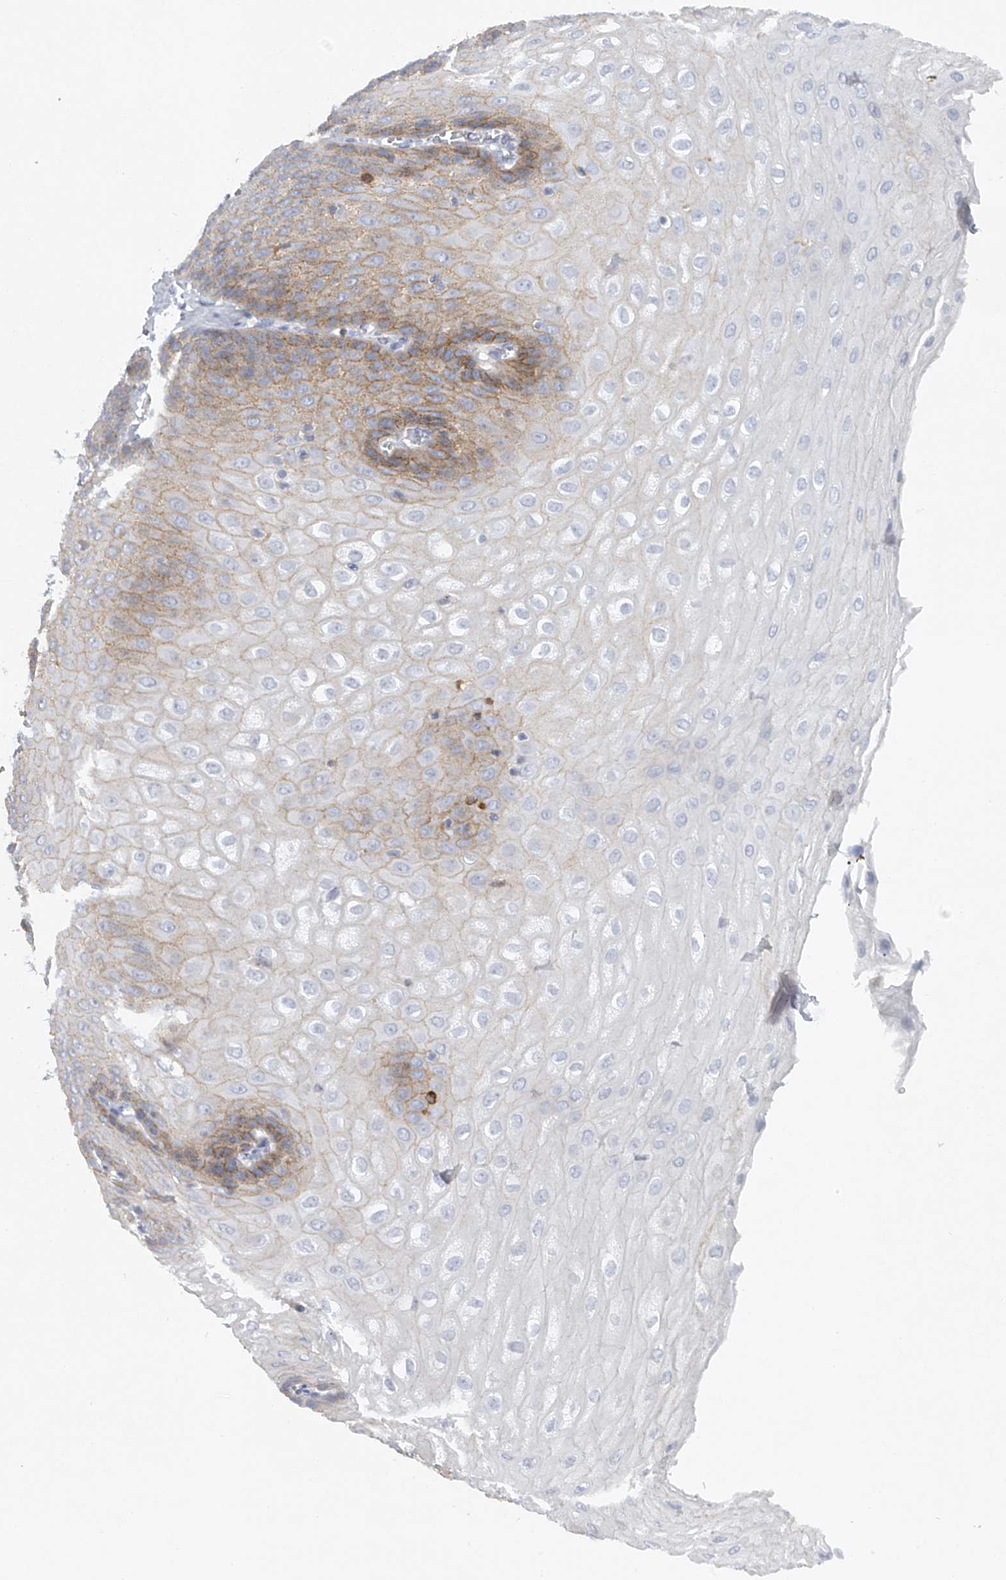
{"staining": {"intensity": "moderate", "quantity": "25%-75%", "location": "cytoplasmic/membranous"}, "tissue": "esophagus", "cell_type": "Squamous epithelial cells", "image_type": "normal", "snomed": [{"axis": "morphology", "description": "Normal tissue, NOS"}, {"axis": "topography", "description": "Esophagus"}], "caption": "Protein staining by immunohistochemistry exhibits moderate cytoplasmic/membranous expression in approximately 25%-75% of squamous epithelial cells in benign esophagus.", "gene": "FAT2", "patient": {"sex": "male", "age": 60}}